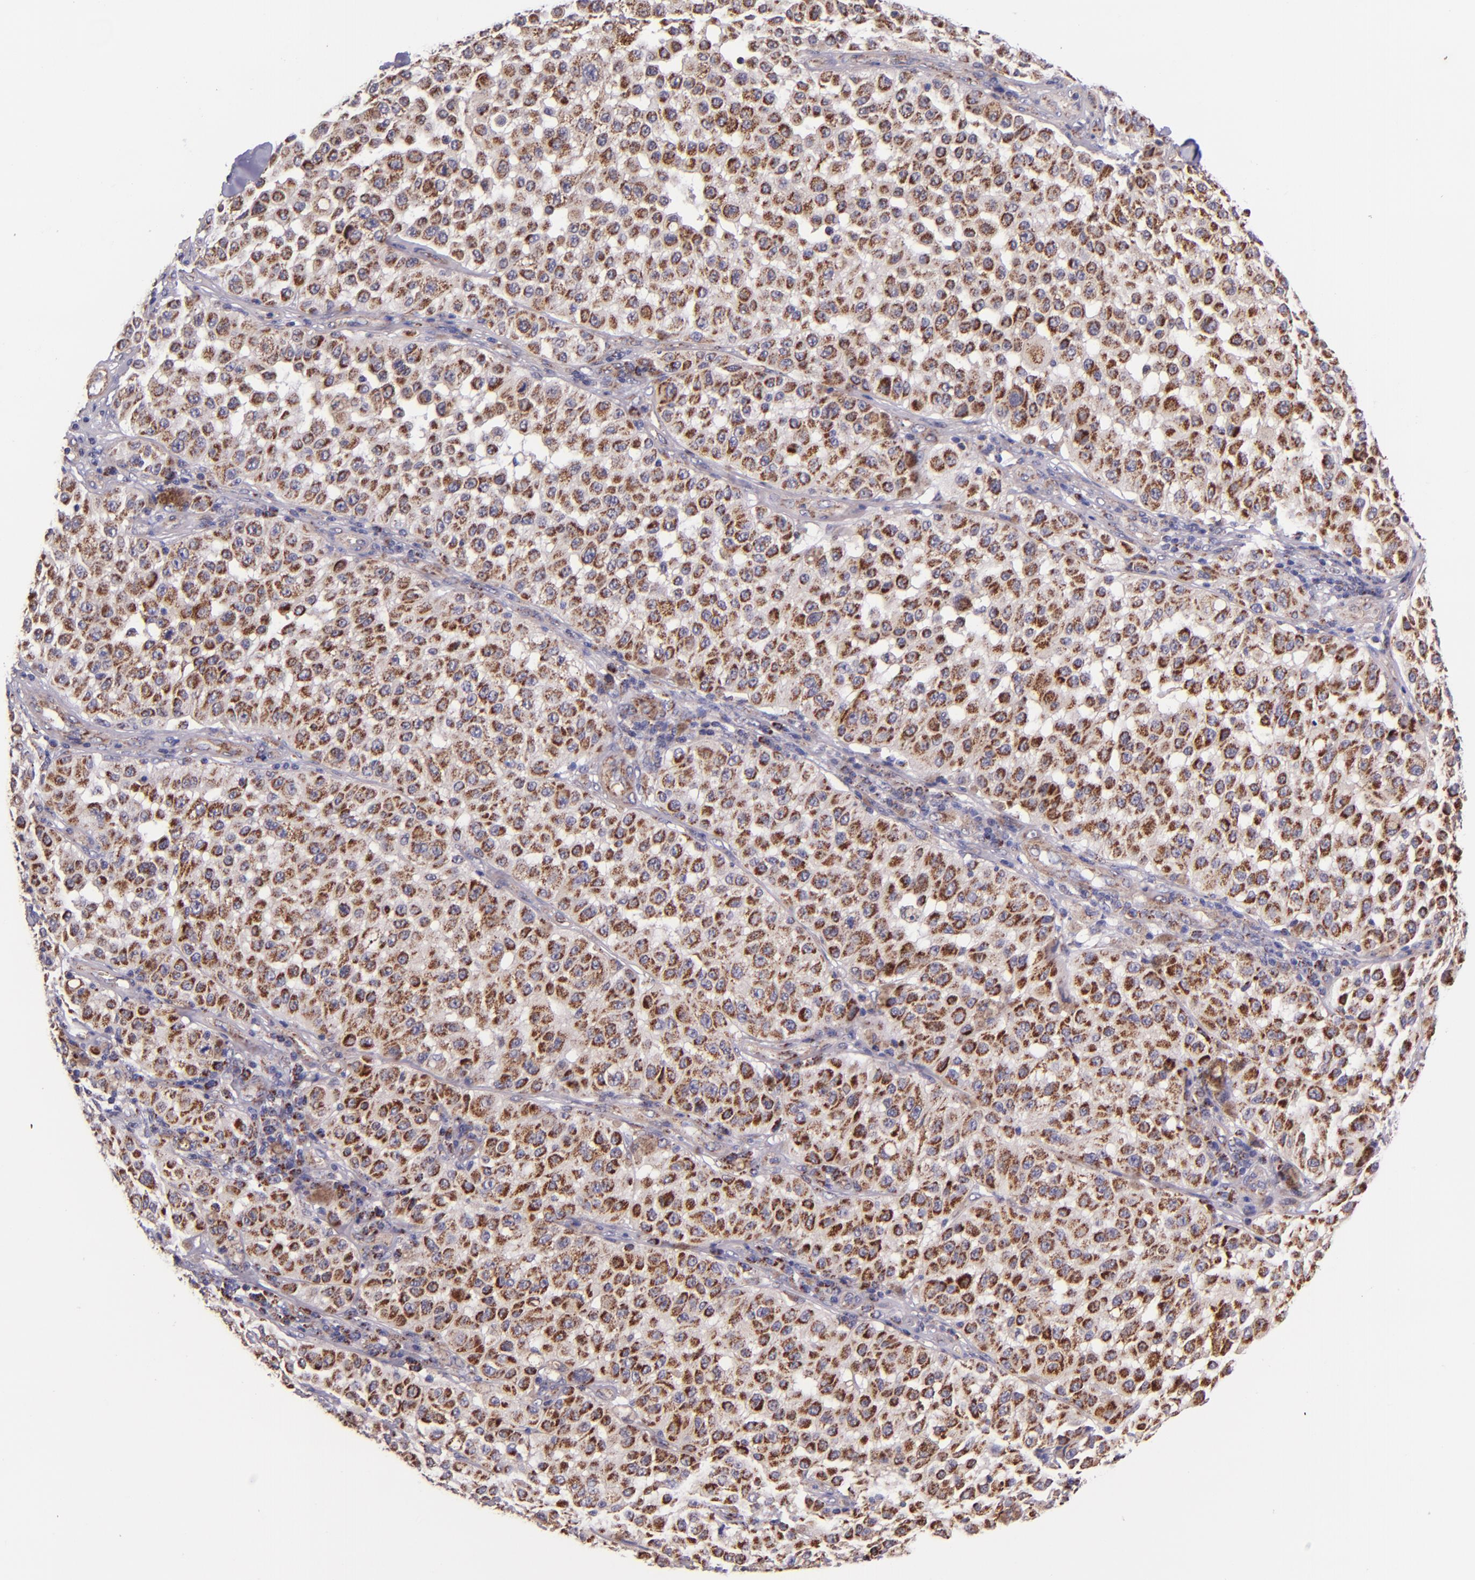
{"staining": {"intensity": "moderate", "quantity": ">75%", "location": "cytoplasmic/membranous"}, "tissue": "melanoma", "cell_type": "Tumor cells", "image_type": "cancer", "snomed": [{"axis": "morphology", "description": "Malignant melanoma, NOS"}, {"axis": "topography", "description": "Skin"}], "caption": "Melanoma stained for a protein (brown) displays moderate cytoplasmic/membranous positive staining in approximately >75% of tumor cells.", "gene": "IDH3G", "patient": {"sex": "female", "age": 64}}